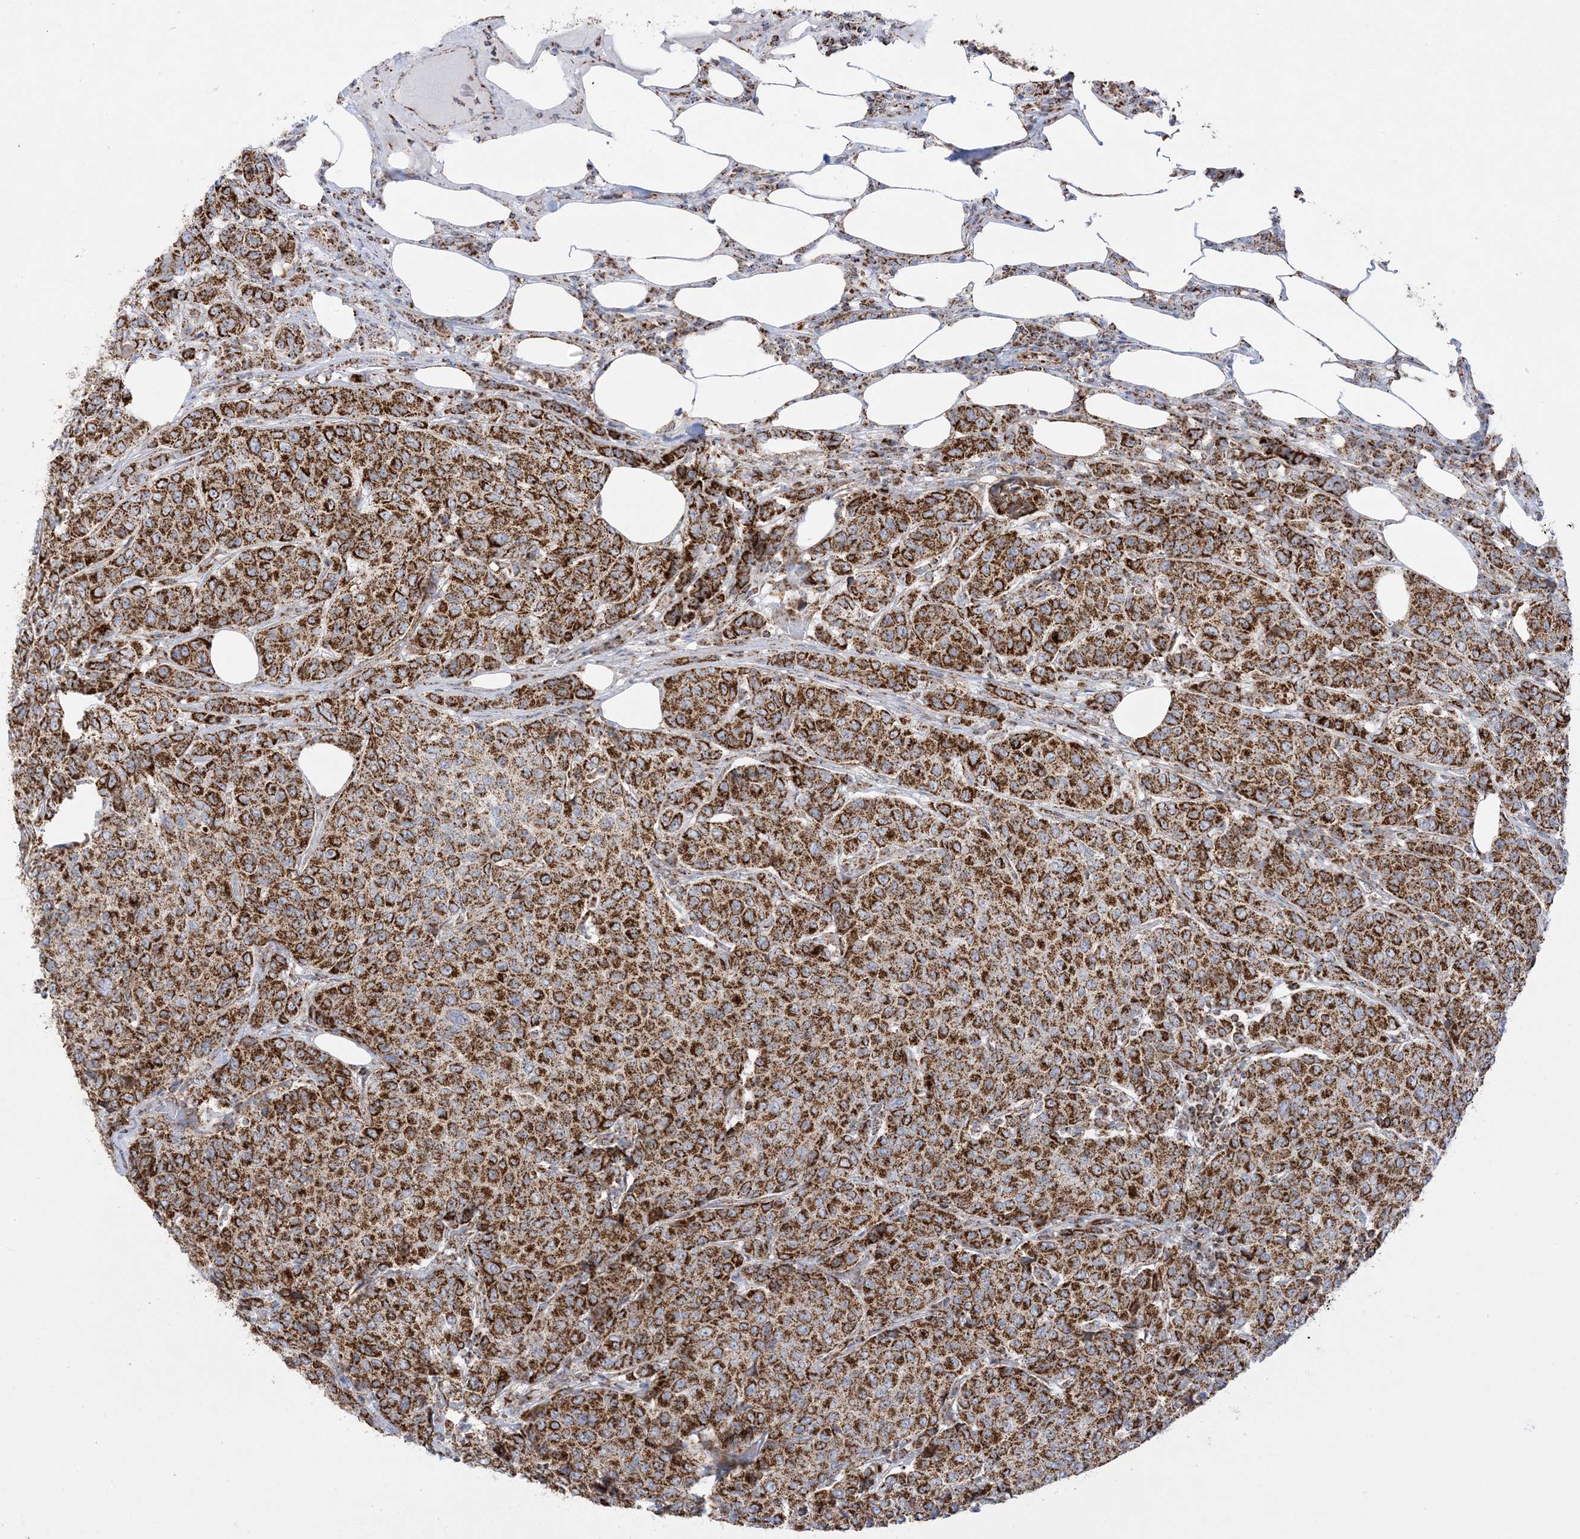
{"staining": {"intensity": "moderate", "quantity": ">75%", "location": "cytoplasmic/membranous"}, "tissue": "breast cancer", "cell_type": "Tumor cells", "image_type": "cancer", "snomed": [{"axis": "morphology", "description": "Duct carcinoma"}, {"axis": "topography", "description": "Breast"}], "caption": "This micrograph displays infiltrating ductal carcinoma (breast) stained with IHC to label a protein in brown. The cytoplasmic/membranous of tumor cells show moderate positivity for the protein. Nuclei are counter-stained blue.", "gene": "MRPS36", "patient": {"sex": "female", "age": 55}}